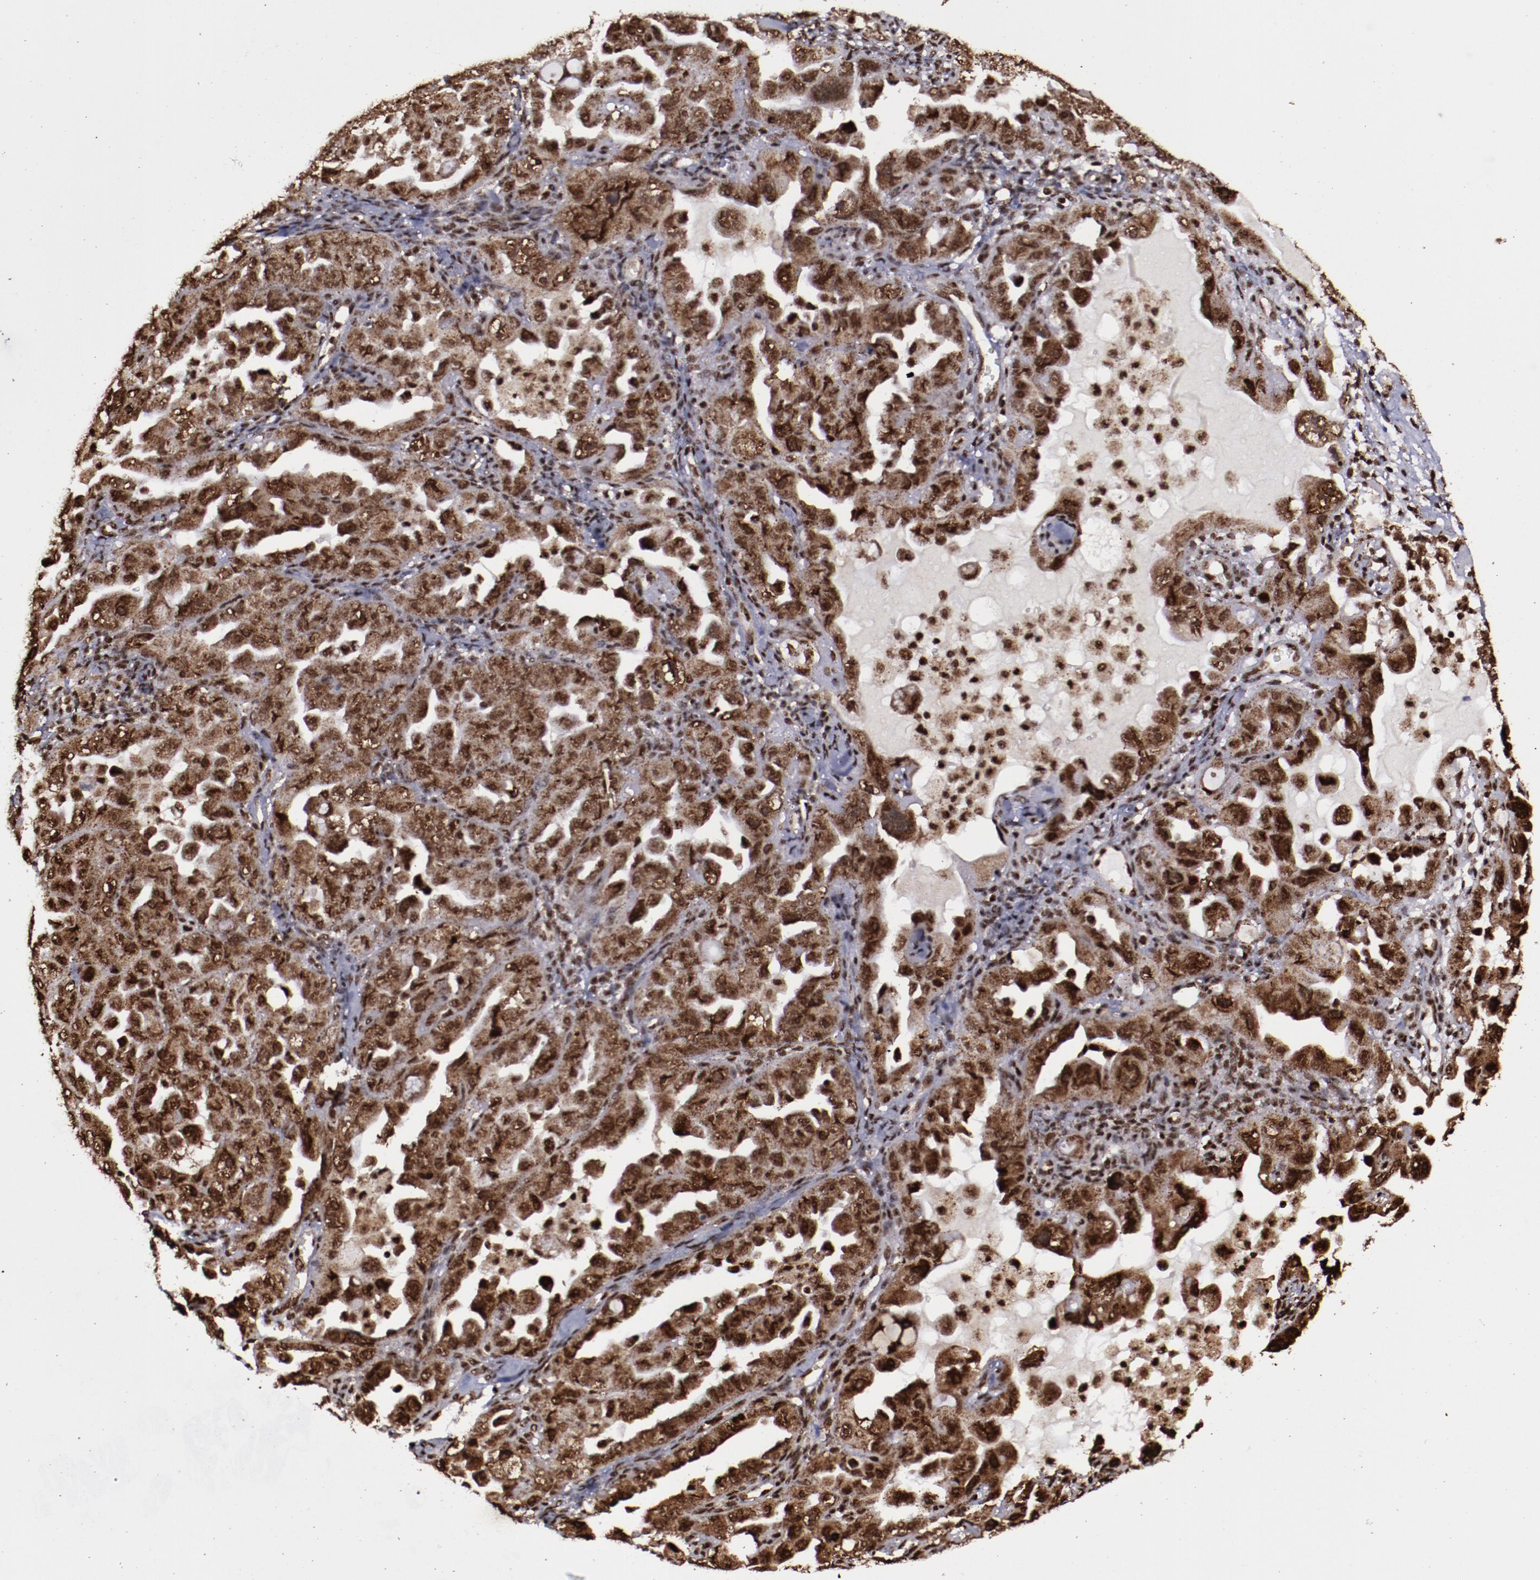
{"staining": {"intensity": "moderate", "quantity": ">75%", "location": "cytoplasmic/membranous,nuclear"}, "tissue": "ovarian cancer", "cell_type": "Tumor cells", "image_type": "cancer", "snomed": [{"axis": "morphology", "description": "Cystadenocarcinoma, serous, NOS"}, {"axis": "topography", "description": "Ovary"}], "caption": "Tumor cells reveal medium levels of moderate cytoplasmic/membranous and nuclear expression in about >75% of cells in human ovarian cancer.", "gene": "SNW1", "patient": {"sex": "female", "age": 66}}